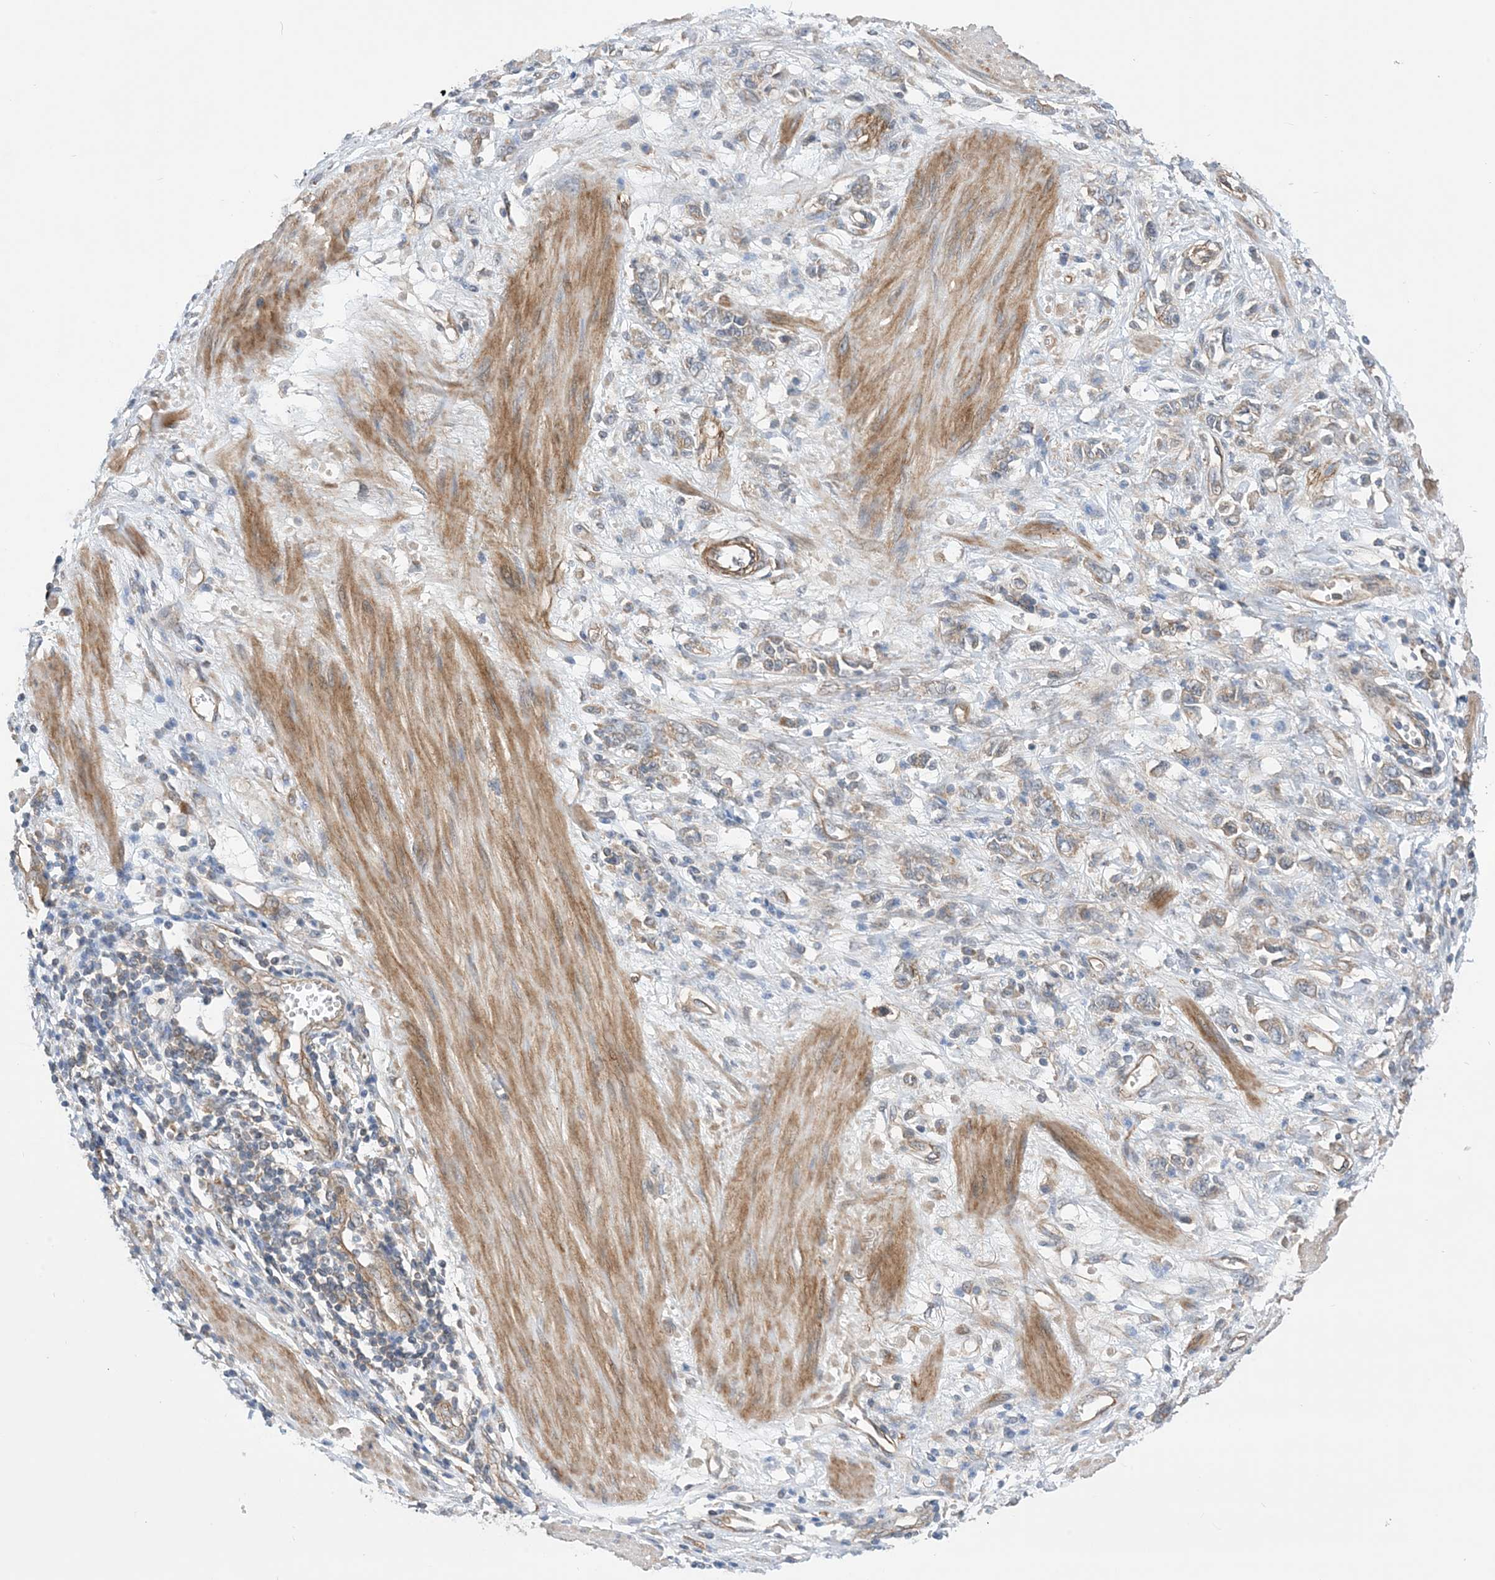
{"staining": {"intensity": "weak", "quantity": "25%-75%", "location": "cytoplasmic/membranous"}, "tissue": "stomach cancer", "cell_type": "Tumor cells", "image_type": "cancer", "snomed": [{"axis": "morphology", "description": "Adenocarcinoma, NOS"}, {"axis": "topography", "description": "Stomach"}], "caption": "This is a micrograph of IHC staining of stomach cancer, which shows weak positivity in the cytoplasmic/membranous of tumor cells.", "gene": "EHBP1", "patient": {"sex": "female", "age": 76}}